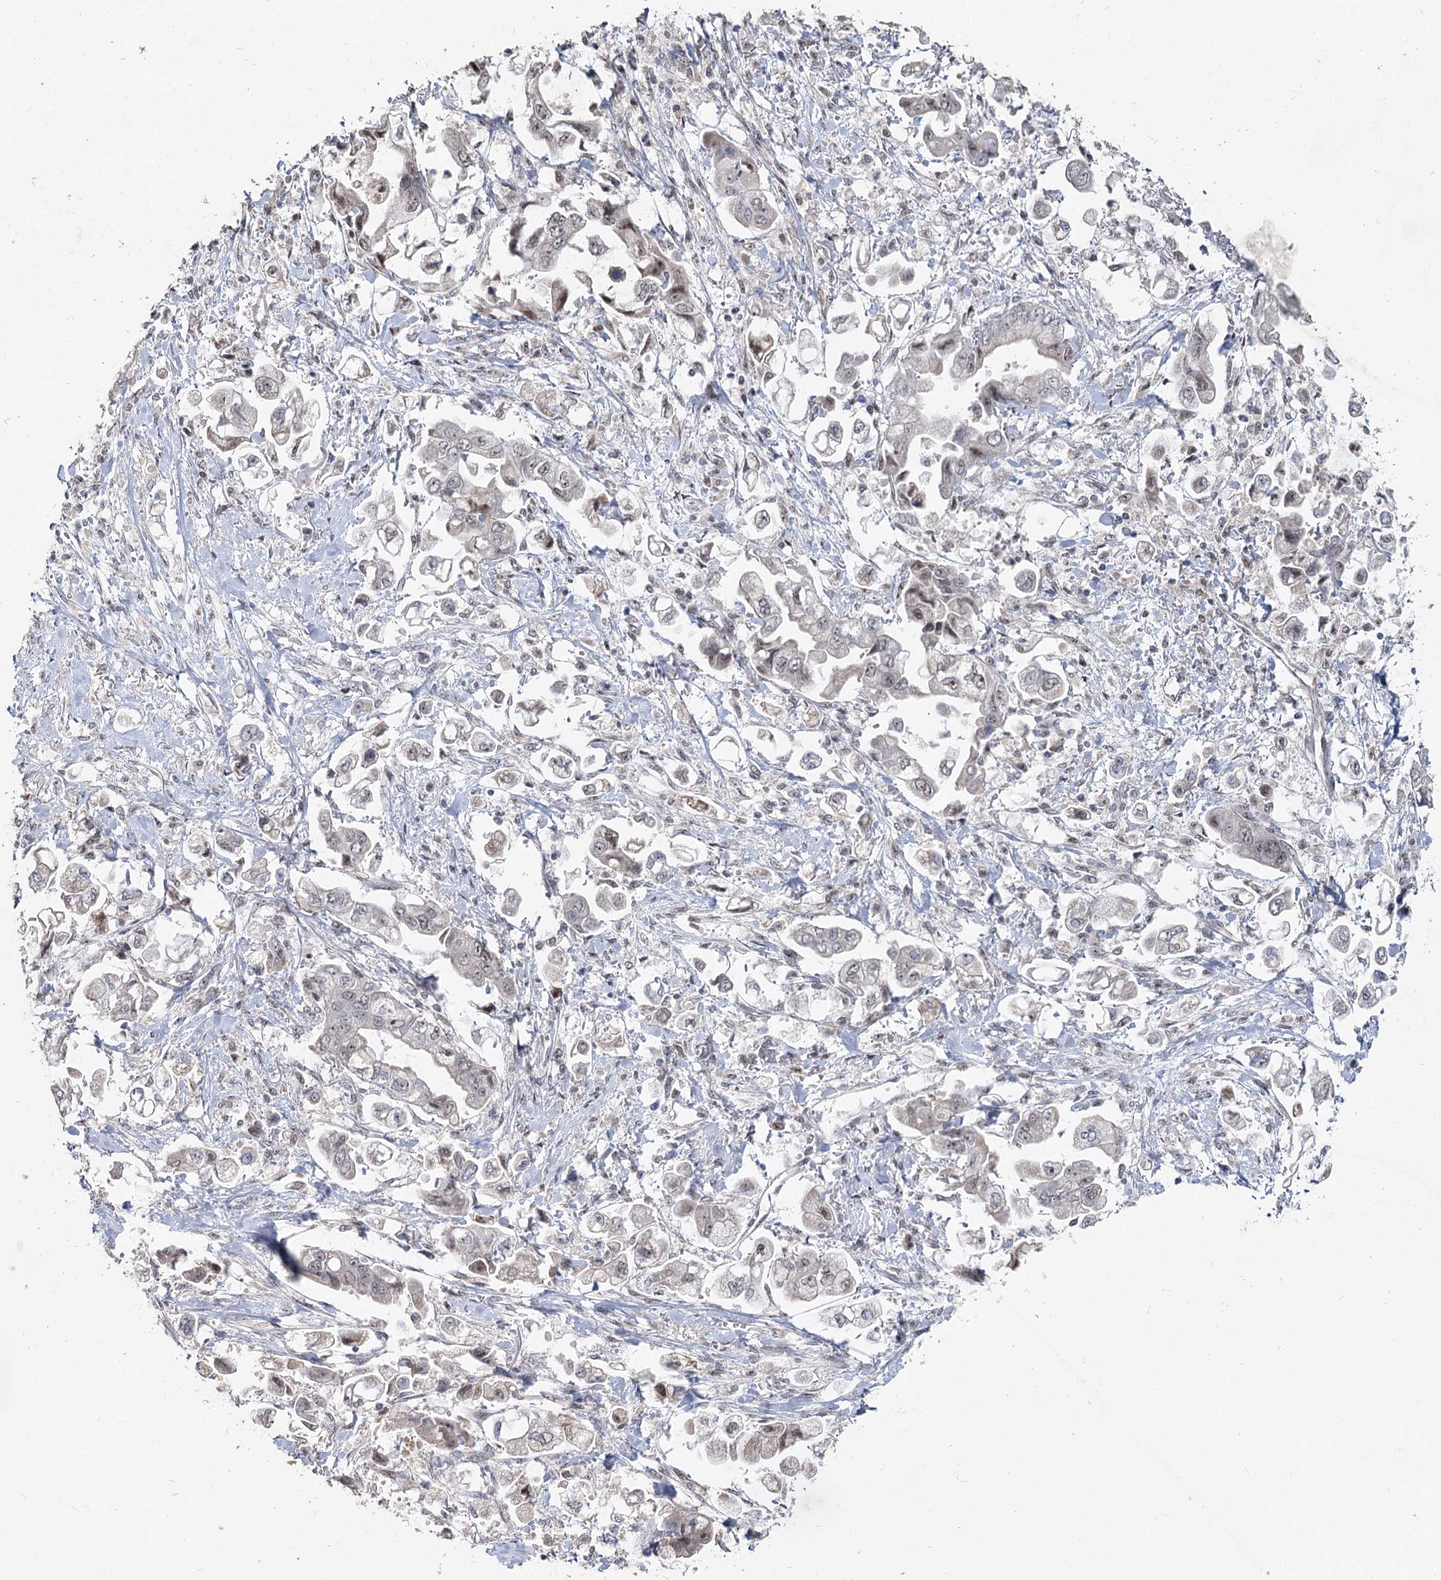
{"staining": {"intensity": "weak", "quantity": "<25%", "location": "nuclear"}, "tissue": "stomach cancer", "cell_type": "Tumor cells", "image_type": "cancer", "snomed": [{"axis": "morphology", "description": "Adenocarcinoma, NOS"}, {"axis": "topography", "description": "Stomach"}], "caption": "Stomach adenocarcinoma stained for a protein using immunohistochemistry (IHC) shows no staining tumor cells.", "gene": "RUFY4", "patient": {"sex": "male", "age": 62}}